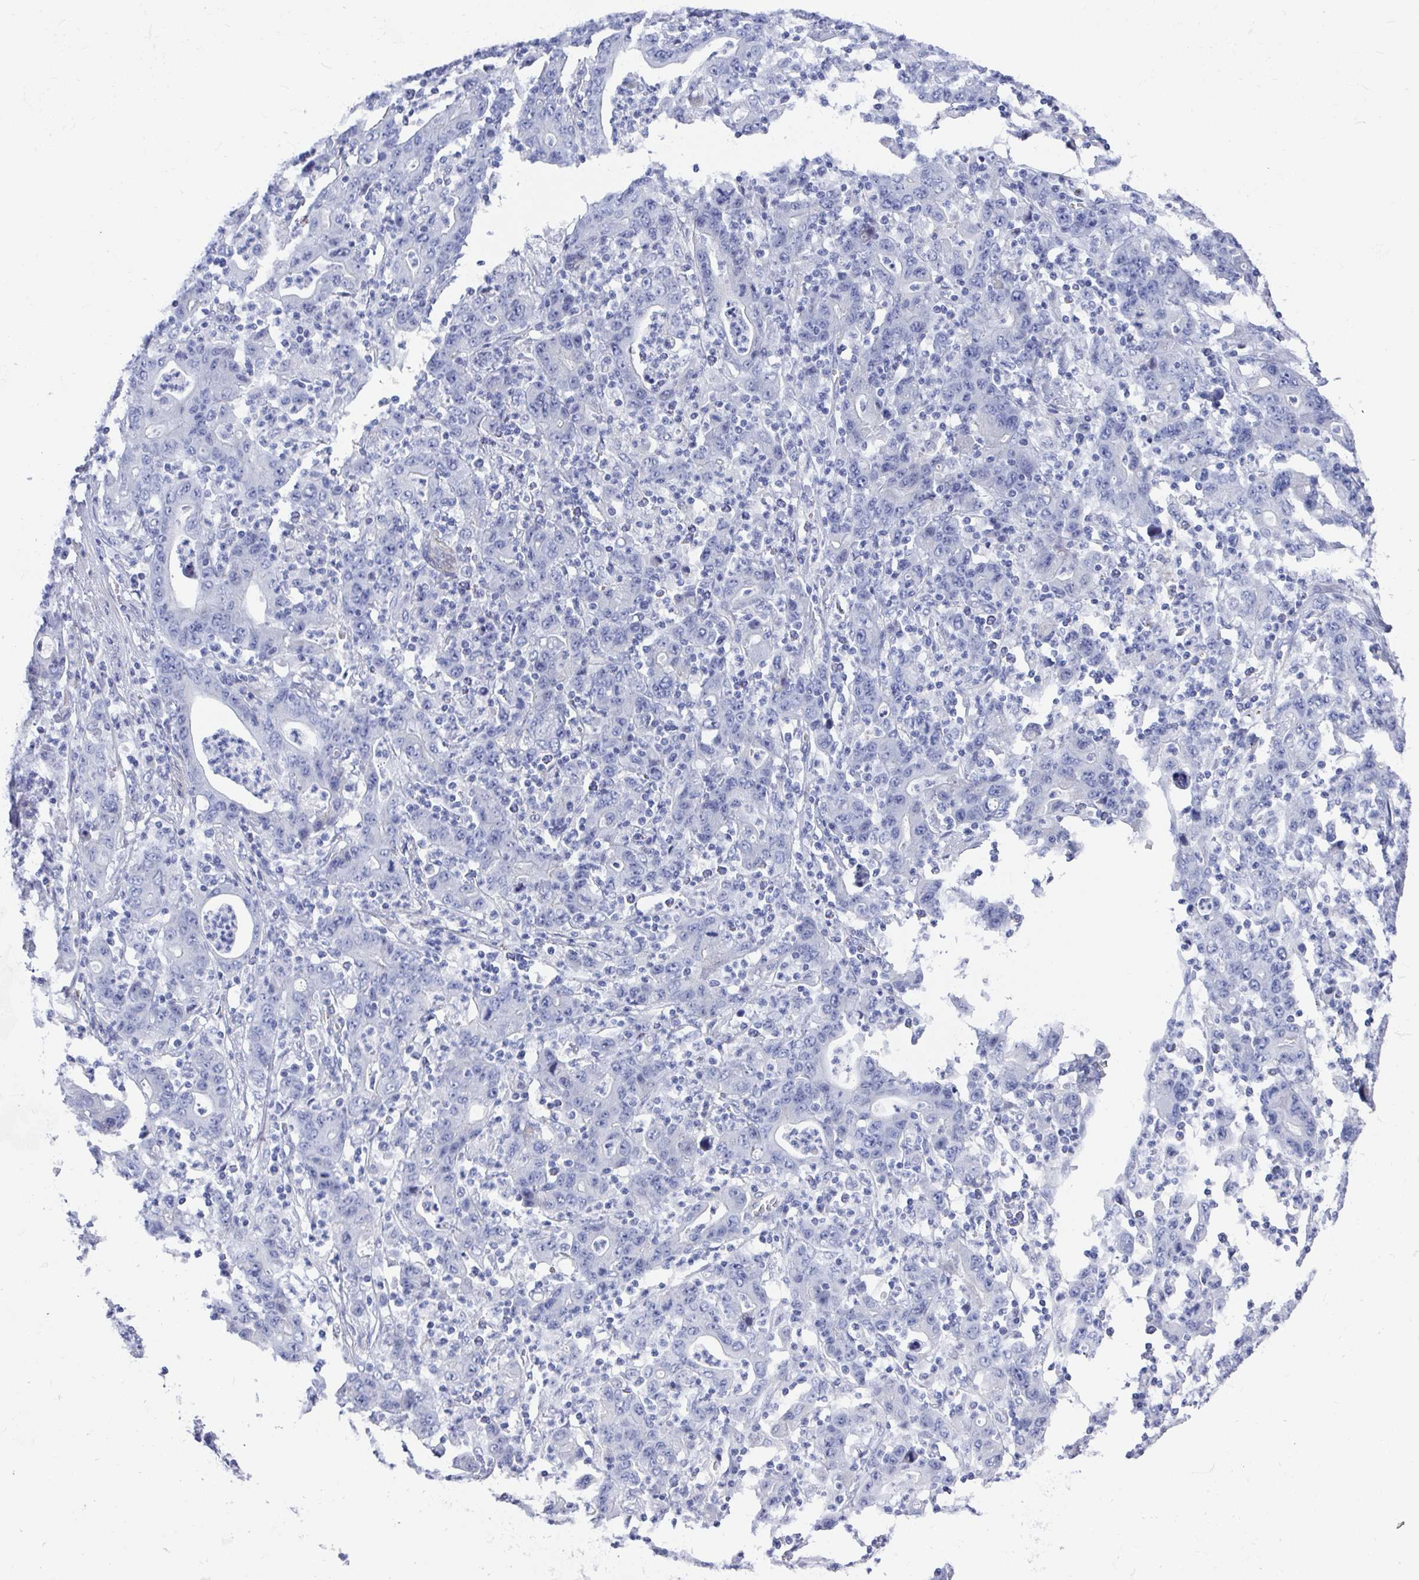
{"staining": {"intensity": "negative", "quantity": "none", "location": "none"}, "tissue": "stomach cancer", "cell_type": "Tumor cells", "image_type": "cancer", "snomed": [{"axis": "morphology", "description": "Adenocarcinoma, NOS"}, {"axis": "topography", "description": "Stomach, upper"}], "caption": "A histopathology image of adenocarcinoma (stomach) stained for a protein reveals no brown staining in tumor cells.", "gene": "ZFP82", "patient": {"sex": "male", "age": 69}}